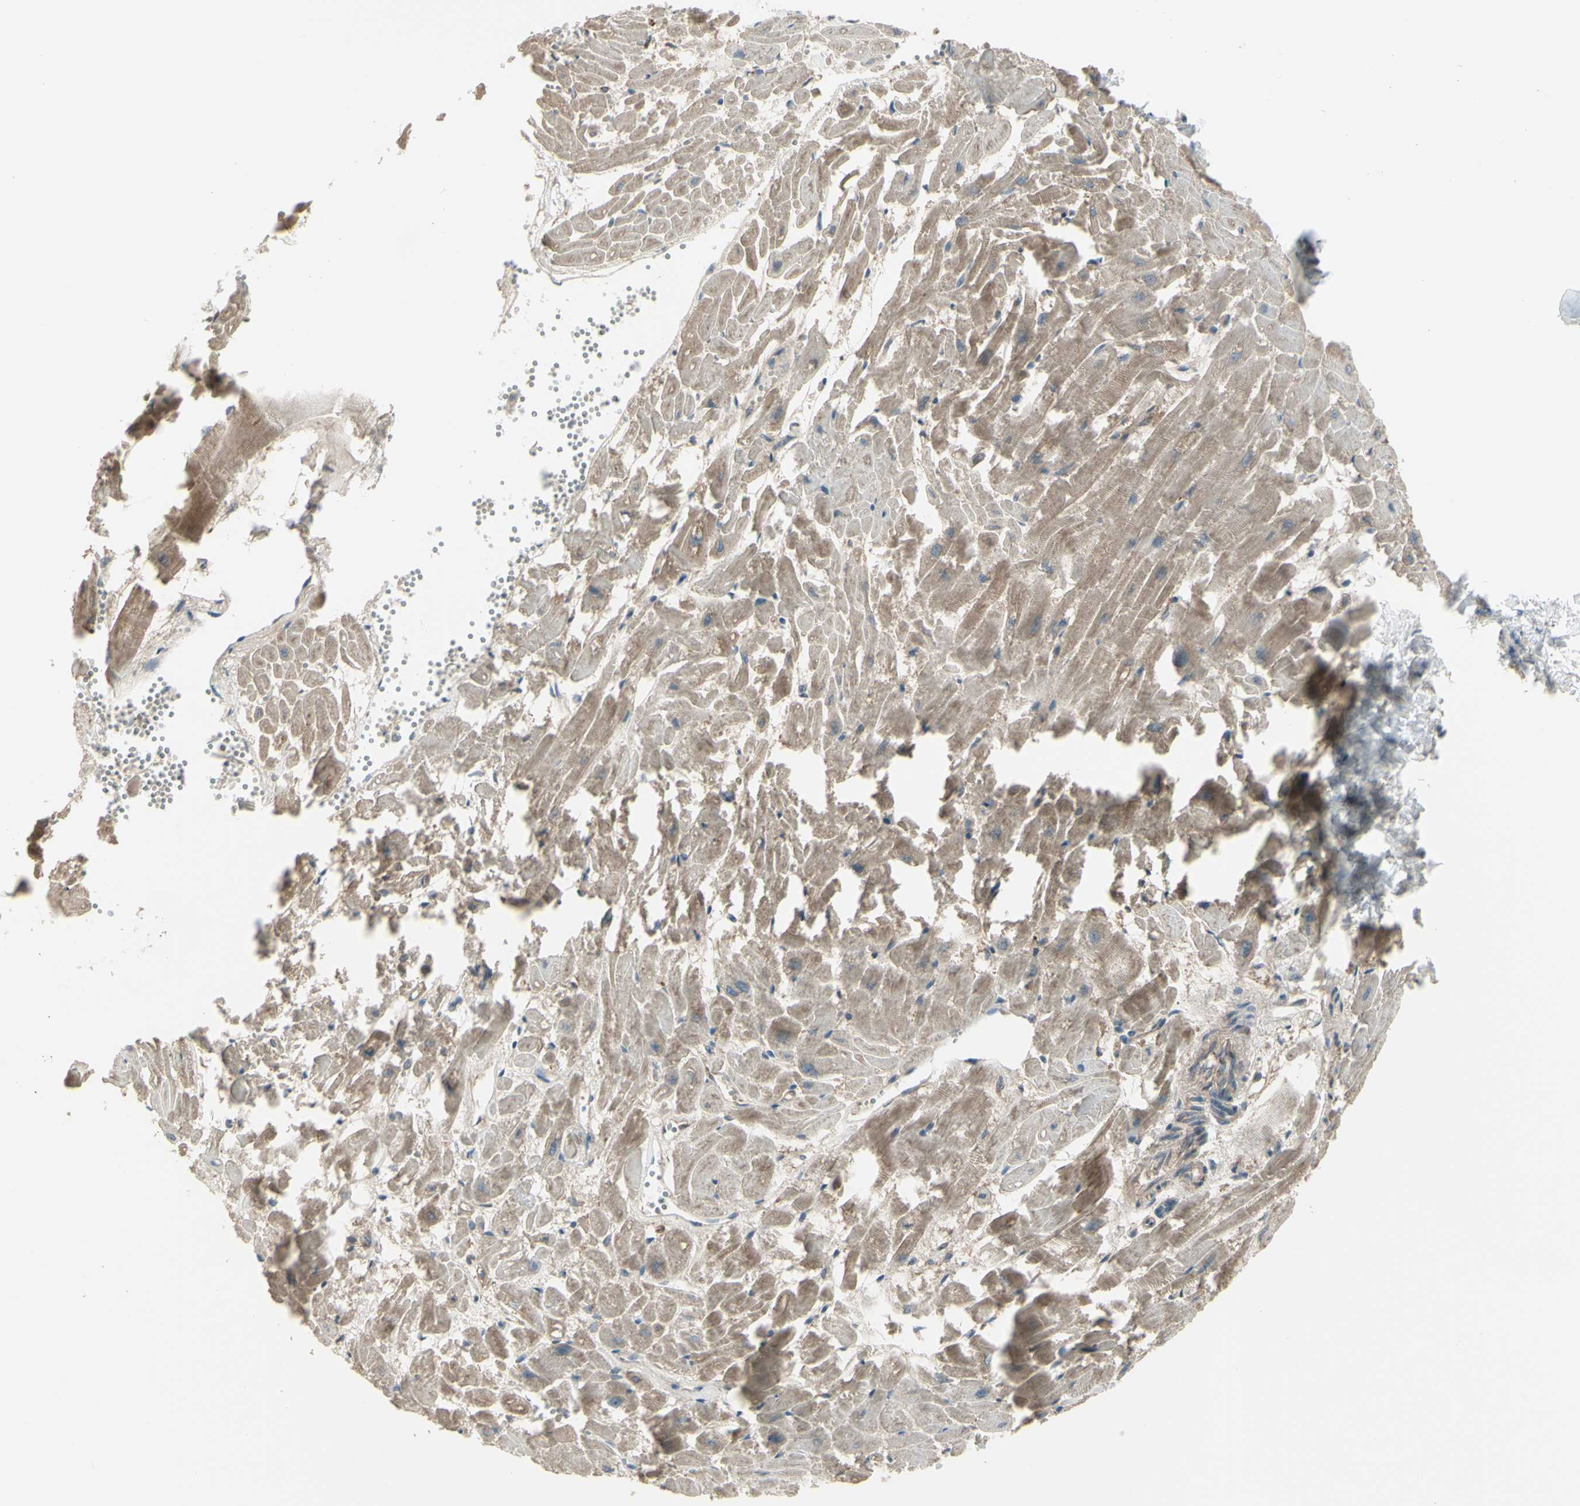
{"staining": {"intensity": "weak", "quantity": ">75%", "location": "cytoplasmic/membranous"}, "tissue": "heart muscle", "cell_type": "Cardiomyocytes", "image_type": "normal", "snomed": [{"axis": "morphology", "description": "Normal tissue, NOS"}, {"axis": "topography", "description": "Heart"}], "caption": "Immunohistochemistry staining of unremarkable heart muscle, which exhibits low levels of weak cytoplasmic/membranous staining in approximately >75% of cardiomyocytes indicating weak cytoplasmic/membranous protein expression. The staining was performed using DAB (3,3'-diaminobenzidine) (brown) for protein detection and nuclei were counterstained in hematoxylin (blue).", "gene": "NAXD", "patient": {"sex": "female", "age": 19}}